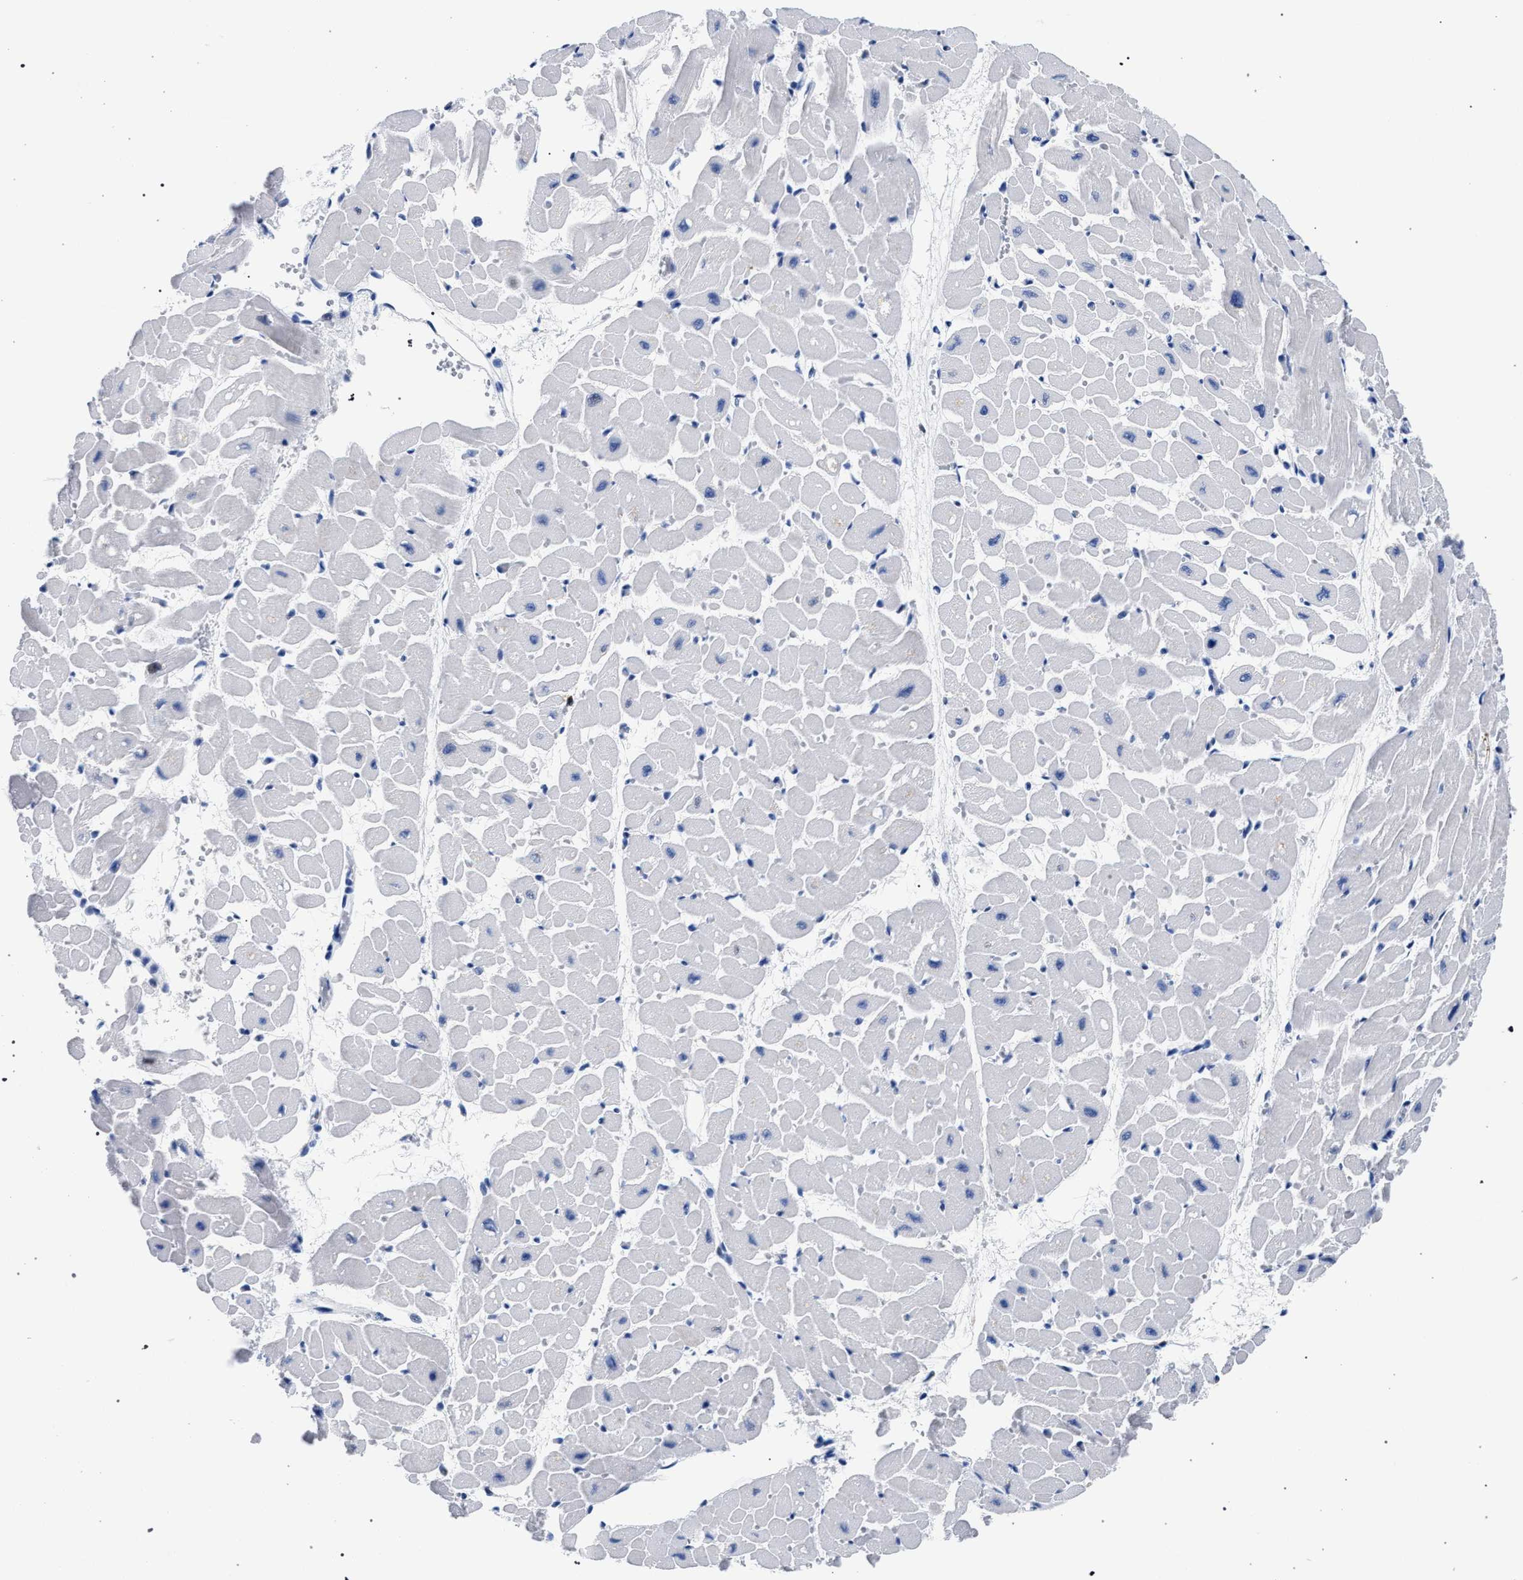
{"staining": {"intensity": "negative", "quantity": "none", "location": "none"}, "tissue": "heart muscle", "cell_type": "Cardiomyocytes", "image_type": "normal", "snomed": [{"axis": "morphology", "description": "Normal tissue, NOS"}, {"axis": "topography", "description": "Heart"}], "caption": "DAB immunohistochemical staining of benign heart muscle demonstrates no significant positivity in cardiomyocytes. The staining was performed using DAB (3,3'-diaminobenzidine) to visualize the protein expression in brown, while the nuclei were stained in blue with hematoxylin (Magnification: 20x).", "gene": "KLRK1", "patient": {"sex": "male", "age": 45}}